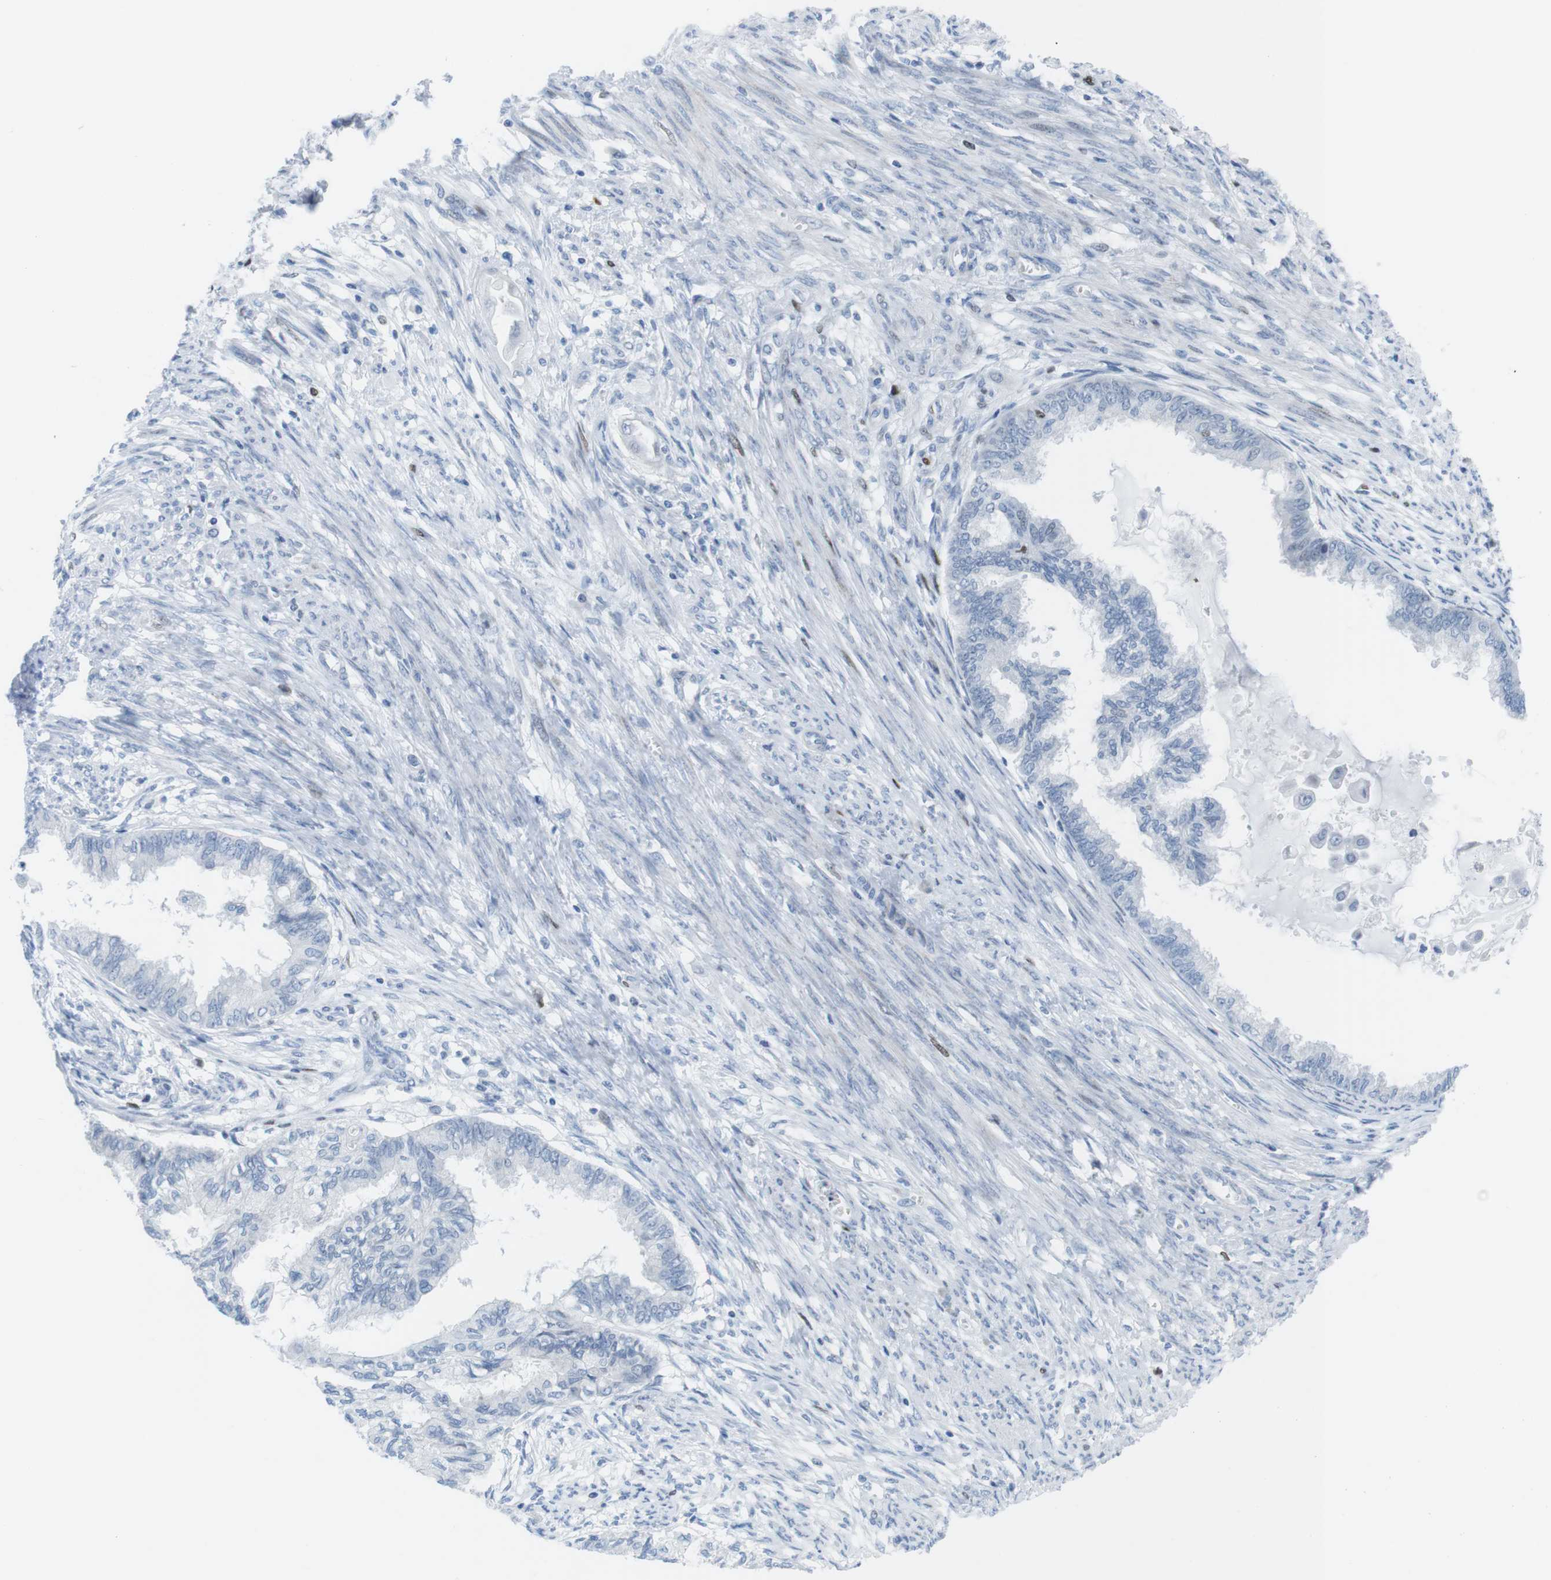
{"staining": {"intensity": "moderate", "quantity": "<25%", "location": "nuclear"}, "tissue": "cervical cancer", "cell_type": "Tumor cells", "image_type": "cancer", "snomed": [{"axis": "morphology", "description": "Normal tissue, NOS"}, {"axis": "morphology", "description": "Adenocarcinoma, NOS"}, {"axis": "topography", "description": "Cervix"}, {"axis": "topography", "description": "Endometrium"}], "caption": "Brown immunohistochemical staining in adenocarcinoma (cervical) demonstrates moderate nuclear expression in approximately <25% of tumor cells.", "gene": "CHAF1A", "patient": {"sex": "female", "age": 86}}